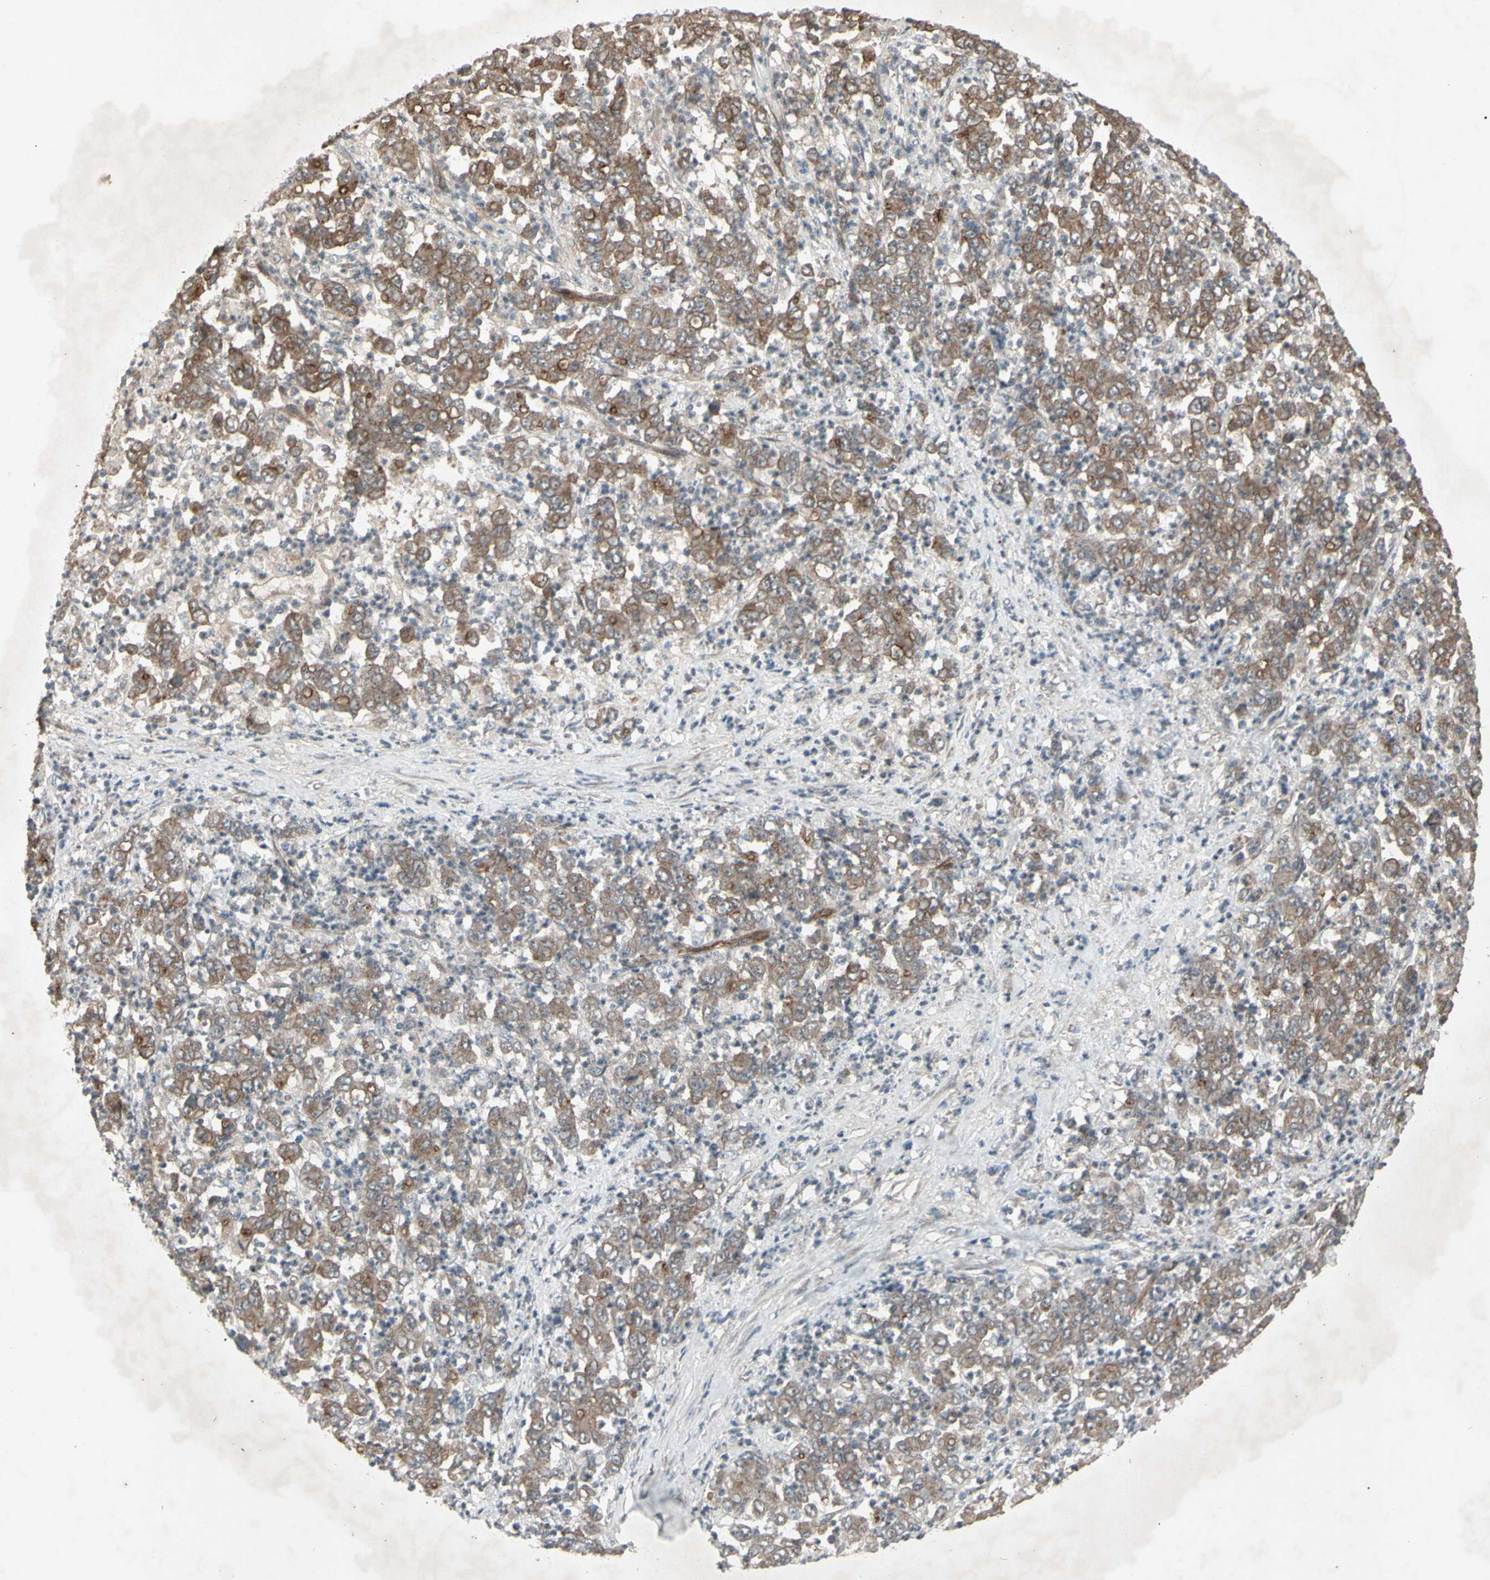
{"staining": {"intensity": "moderate", "quantity": "25%-75%", "location": "cytoplasmic/membranous"}, "tissue": "stomach cancer", "cell_type": "Tumor cells", "image_type": "cancer", "snomed": [{"axis": "morphology", "description": "Adenocarcinoma, NOS"}, {"axis": "topography", "description": "Stomach, lower"}], "caption": "Moderate cytoplasmic/membranous protein staining is seen in approximately 25%-75% of tumor cells in adenocarcinoma (stomach).", "gene": "JAG1", "patient": {"sex": "female", "age": 71}}